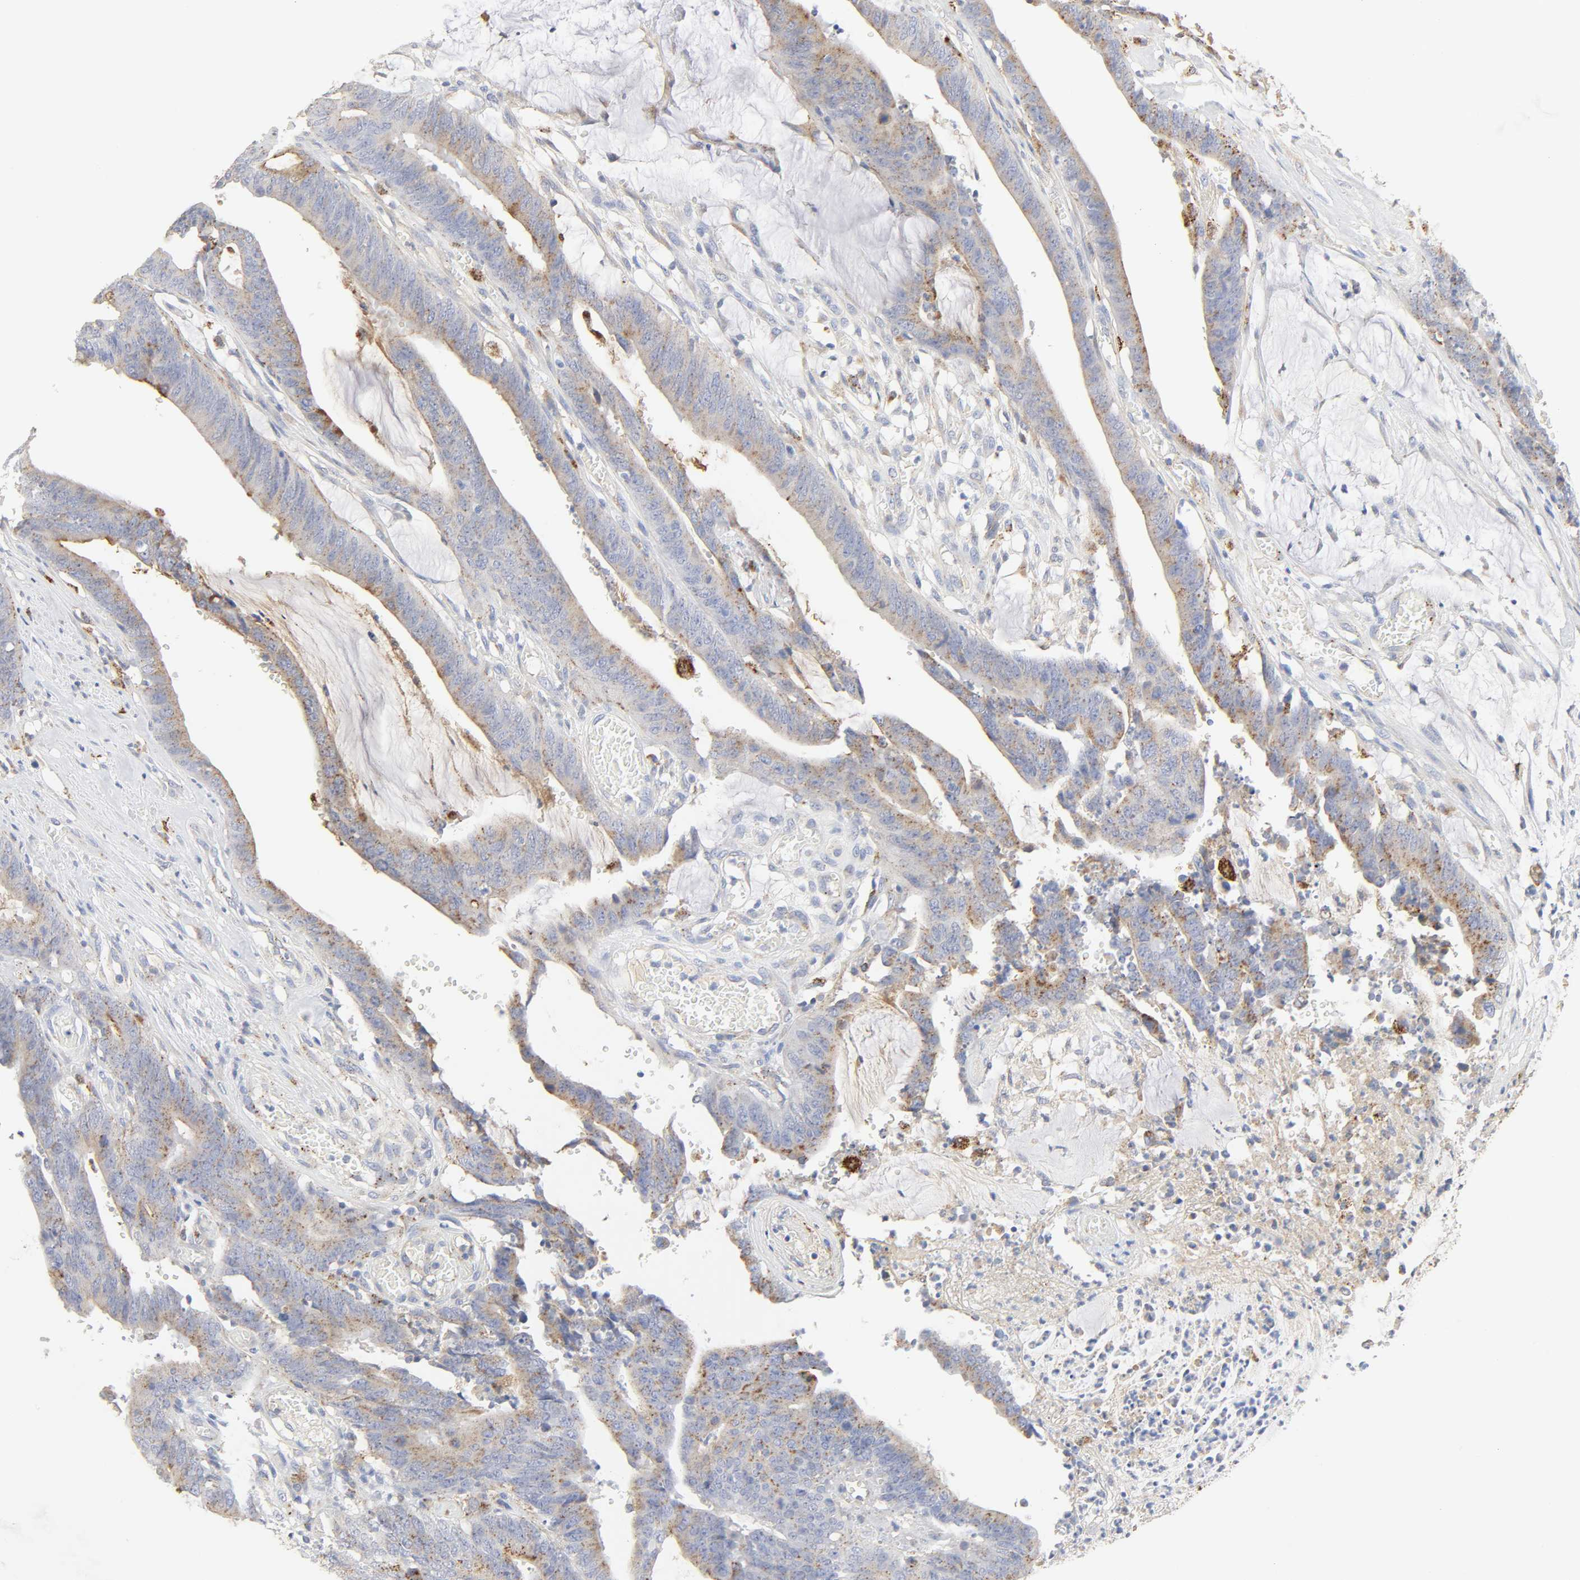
{"staining": {"intensity": "weak", "quantity": "25%-75%", "location": "cytoplasmic/membranous"}, "tissue": "colorectal cancer", "cell_type": "Tumor cells", "image_type": "cancer", "snomed": [{"axis": "morphology", "description": "Adenocarcinoma, NOS"}, {"axis": "topography", "description": "Rectum"}], "caption": "Brown immunohistochemical staining in colorectal cancer (adenocarcinoma) shows weak cytoplasmic/membranous expression in about 25%-75% of tumor cells.", "gene": "MAGEB17", "patient": {"sex": "female", "age": 66}}